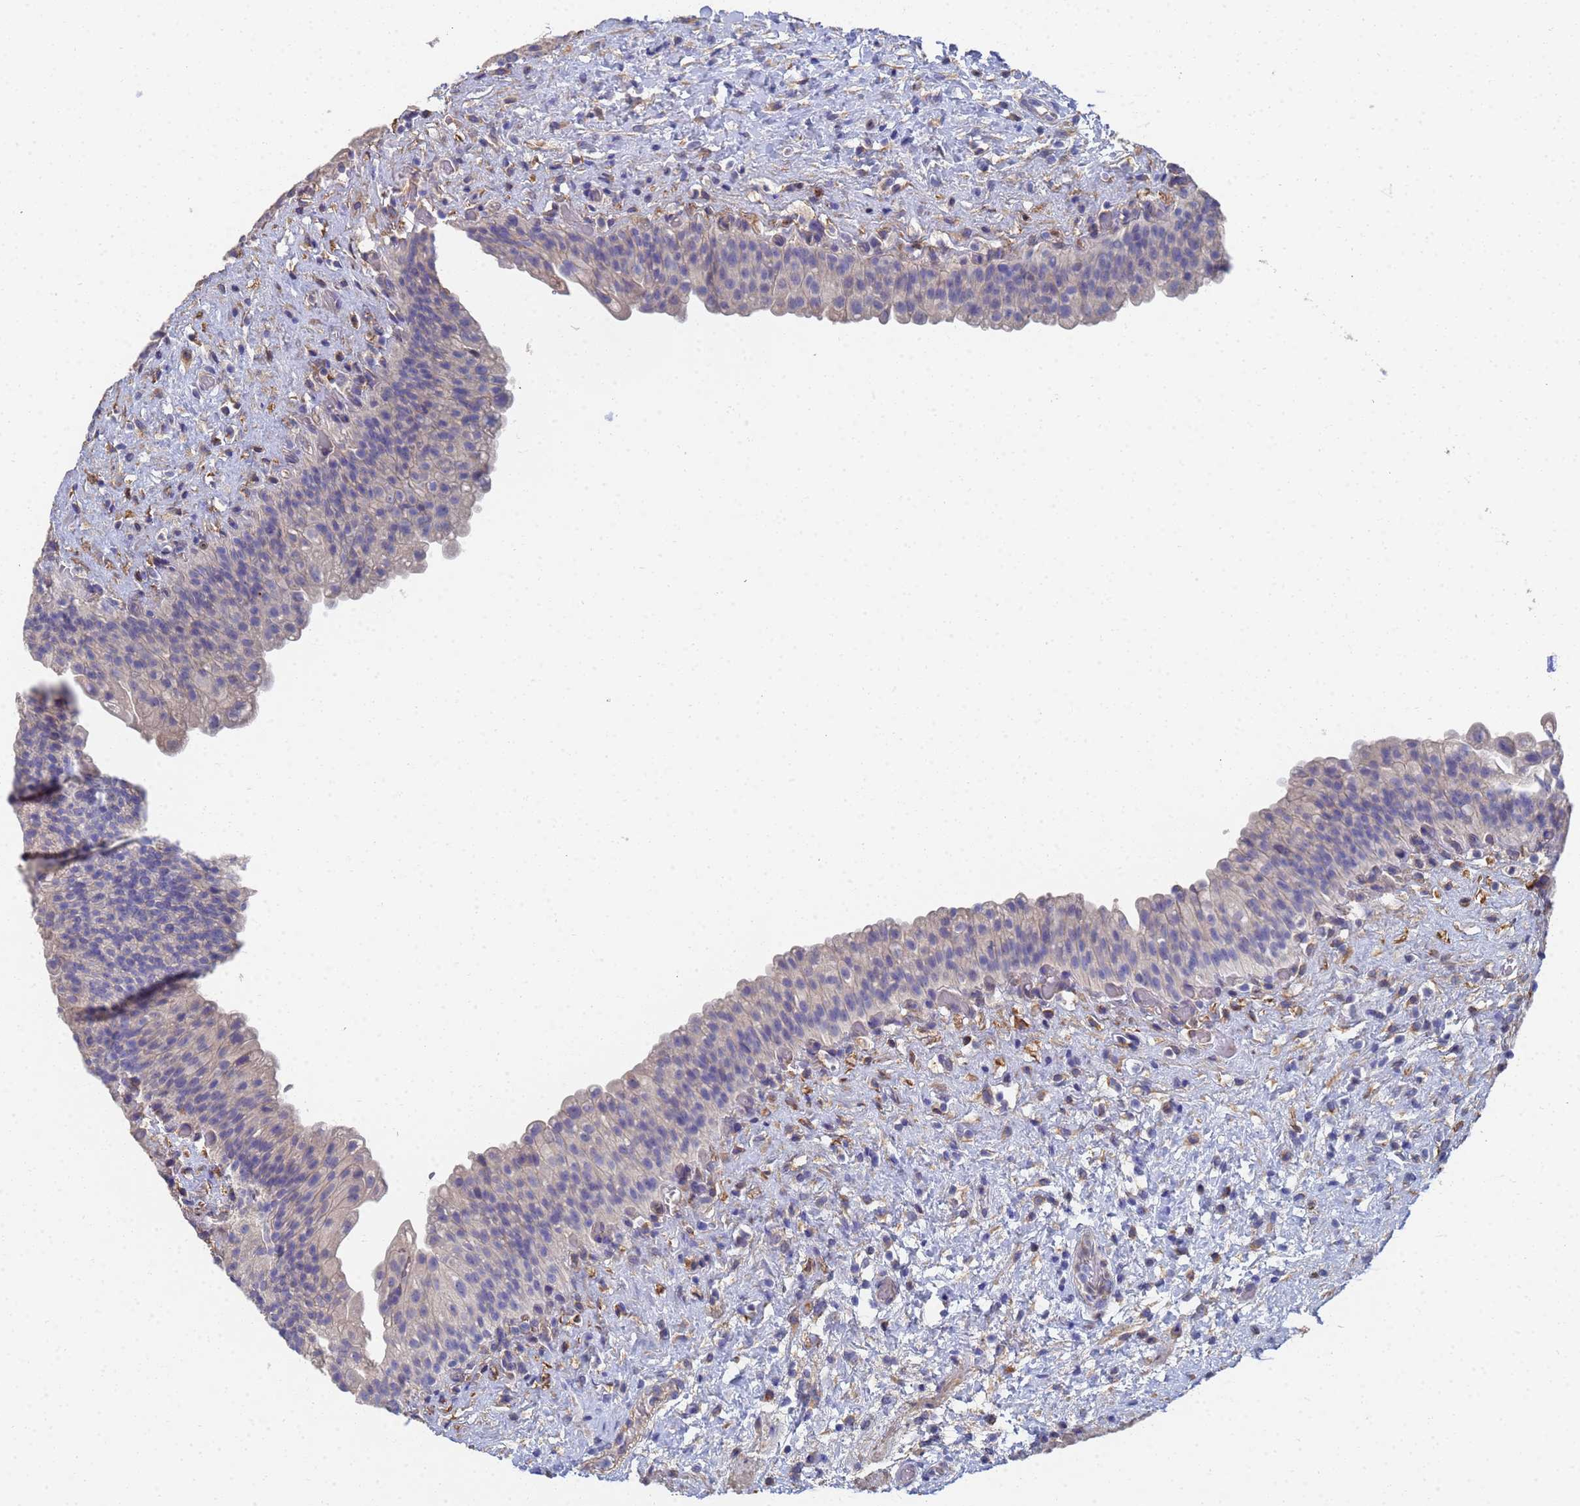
{"staining": {"intensity": "negative", "quantity": "none", "location": "none"}, "tissue": "urinary bladder", "cell_type": "Urothelial cells", "image_type": "normal", "snomed": [{"axis": "morphology", "description": "Normal tissue, NOS"}, {"axis": "topography", "description": "Urinary bladder"}], "caption": "IHC of benign urinary bladder reveals no expression in urothelial cells.", "gene": "LBX2", "patient": {"sex": "female", "age": 27}}